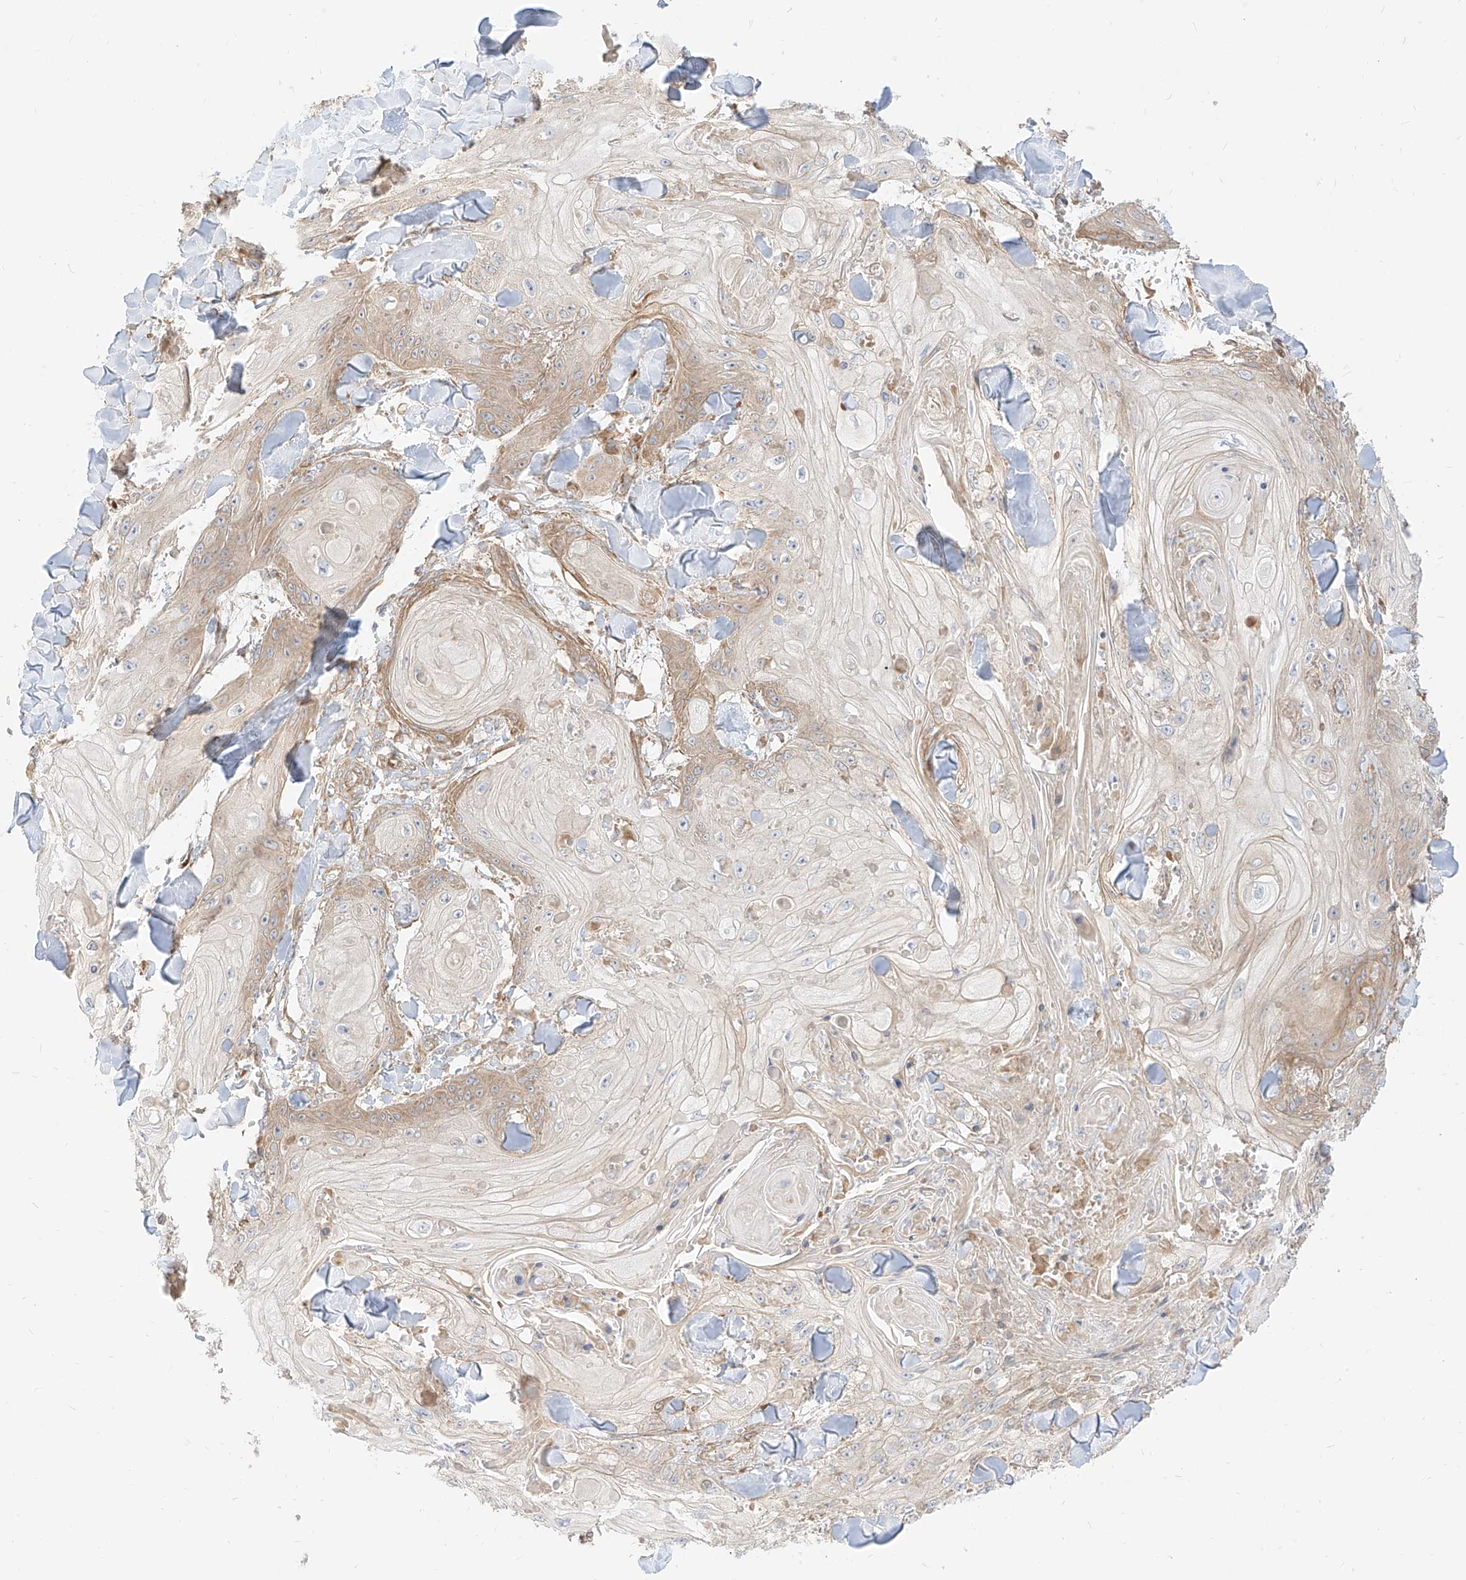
{"staining": {"intensity": "weak", "quantity": "25%-75%", "location": "cytoplasmic/membranous"}, "tissue": "skin cancer", "cell_type": "Tumor cells", "image_type": "cancer", "snomed": [{"axis": "morphology", "description": "Squamous cell carcinoma, NOS"}, {"axis": "topography", "description": "Skin"}], "caption": "Protein expression by IHC demonstrates weak cytoplasmic/membranous positivity in about 25%-75% of tumor cells in squamous cell carcinoma (skin). The staining is performed using DAB (3,3'-diaminobenzidine) brown chromogen to label protein expression. The nuclei are counter-stained blue using hematoxylin.", "gene": "PLCL1", "patient": {"sex": "male", "age": 74}}